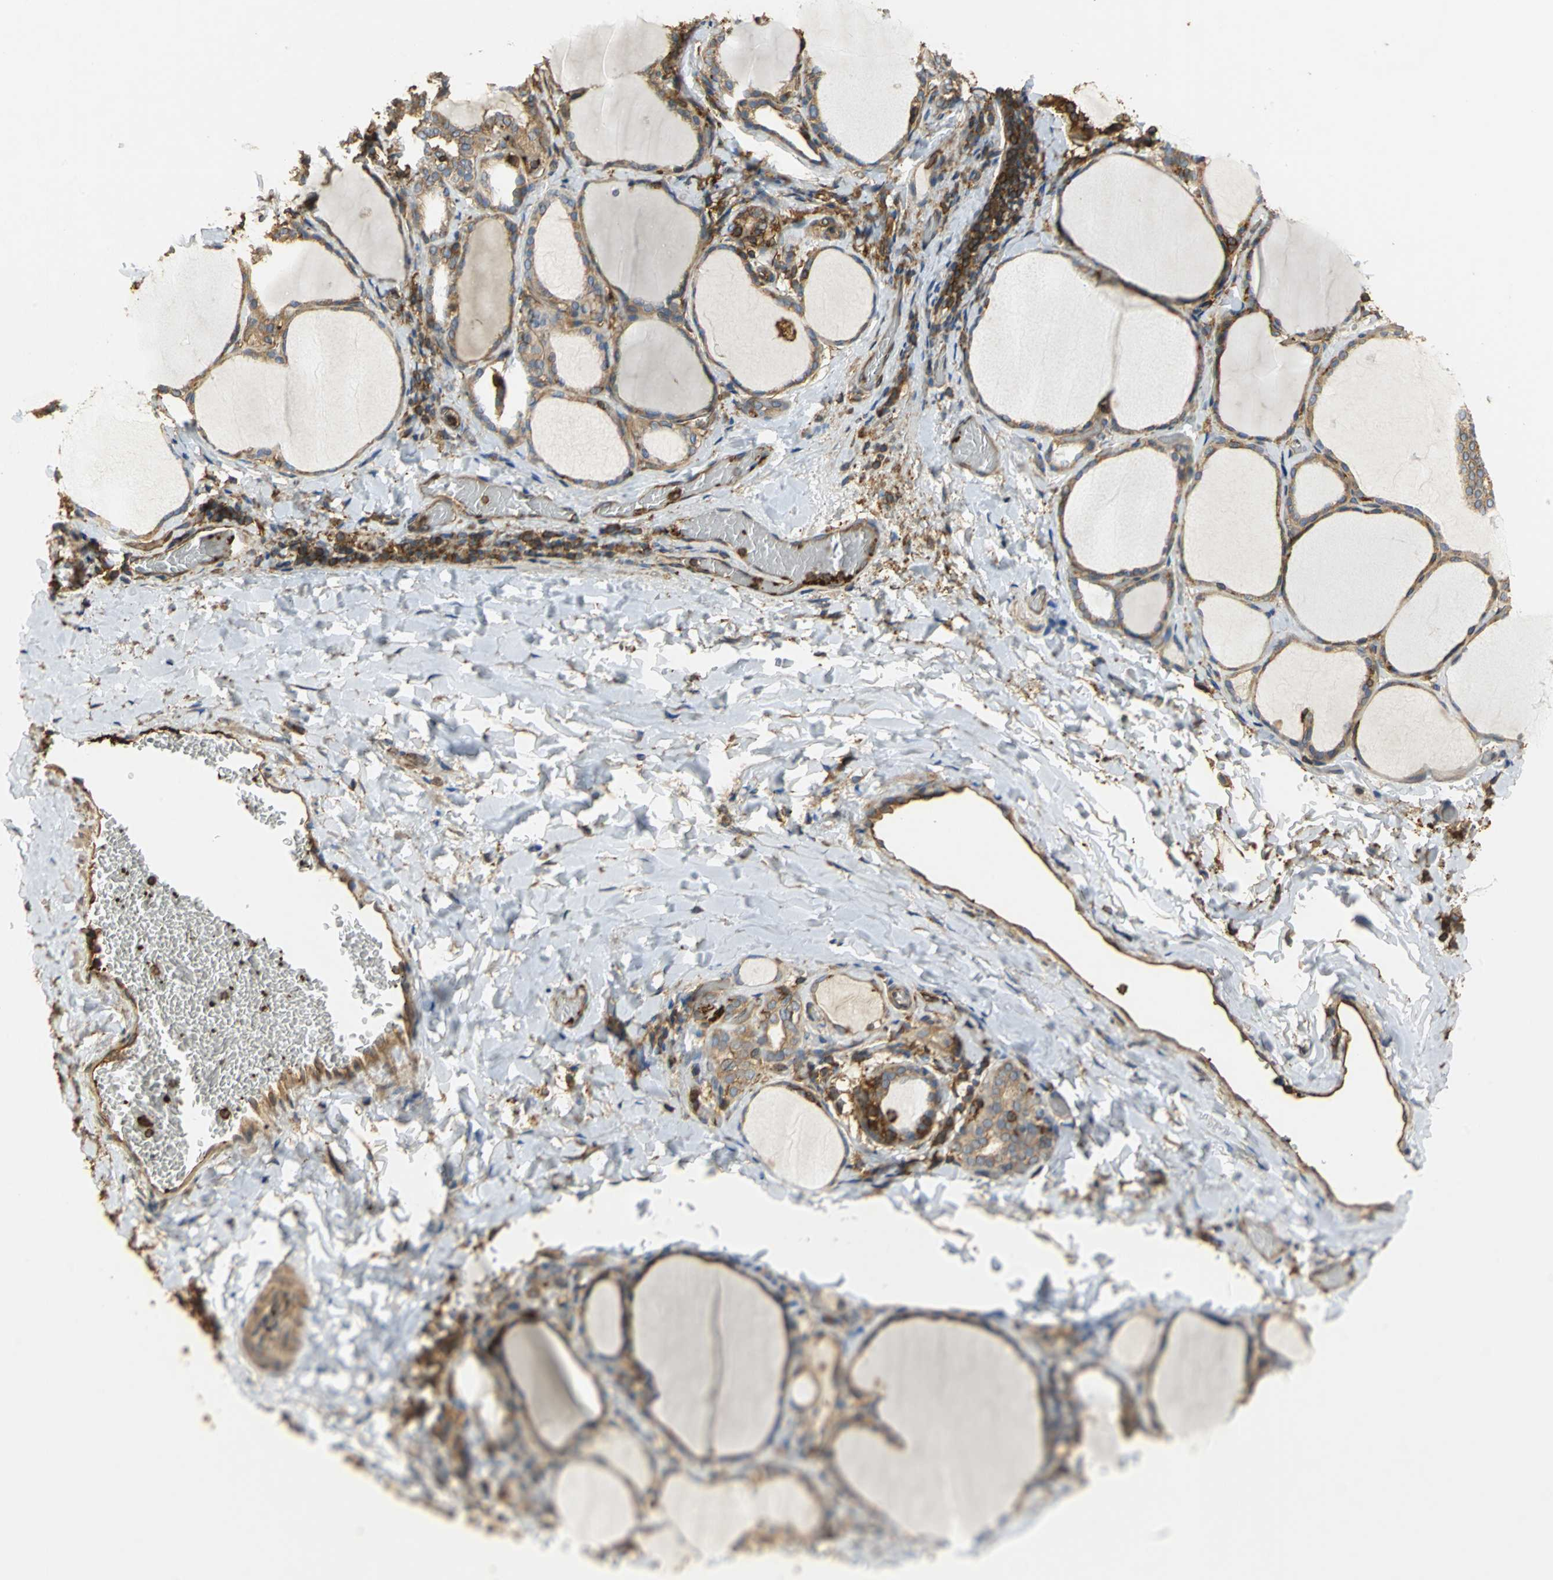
{"staining": {"intensity": "moderate", "quantity": ">75%", "location": "cytoplasmic/membranous"}, "tissue": "thyroid gland", "cell_type": "Glandular cells", "image_type": "normal", "snomed": [{"axis": "morphology", "description": "Normal tissue, NOS"}, {"axis": "morphology", "description": "Papillary adenocarcinoma, NOS"}, {"axis": "topography", "description": "Thyroid gland"}], "caption": "The image shows staining of unremarkable thyroid gland, revealing moderate cytoplasmic/membranous protein positivity (brown color) within glandular cells.", "gene": "TLN1", "patient": {"sex": "female", "age": 30}}